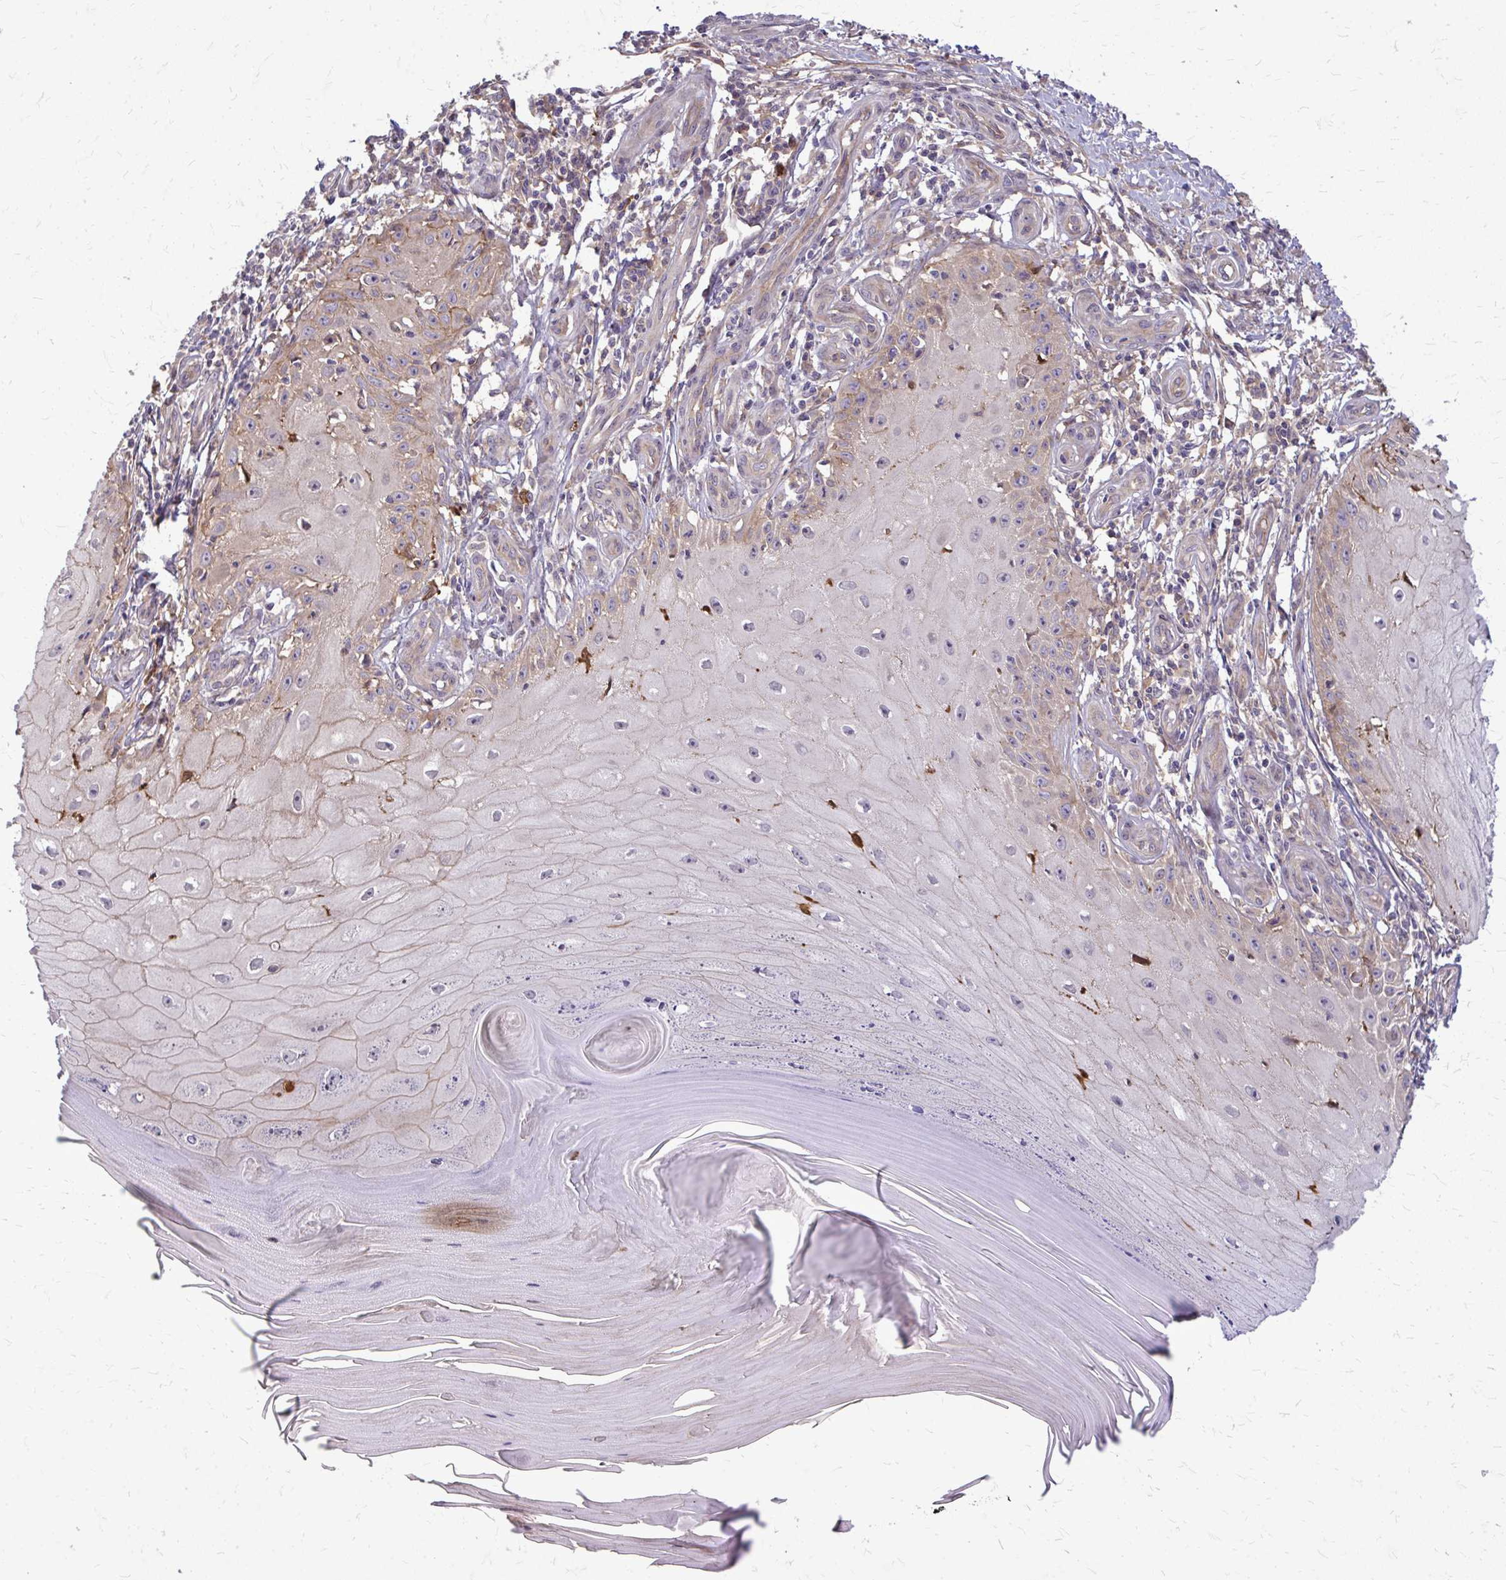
{"staining": {"intensity": "weak", "quantity": "<25%", "location": "cytoplasmic/membranous"}, "tissue": "skin cancer", "cell_type": "Tumor cells", "image_type": "cancer", "snomed": [{"axis": "morphology", "description": "Squamous cell carcinoma, NOS"}, {"axis": "topography", "description": "Skin"}], "caption": "Tumor cells are negative for brown protein staining in skin squamous cell carcinoma.", "gene": "OXNAD1", "patient": {"sex": "female", "age": 77}}